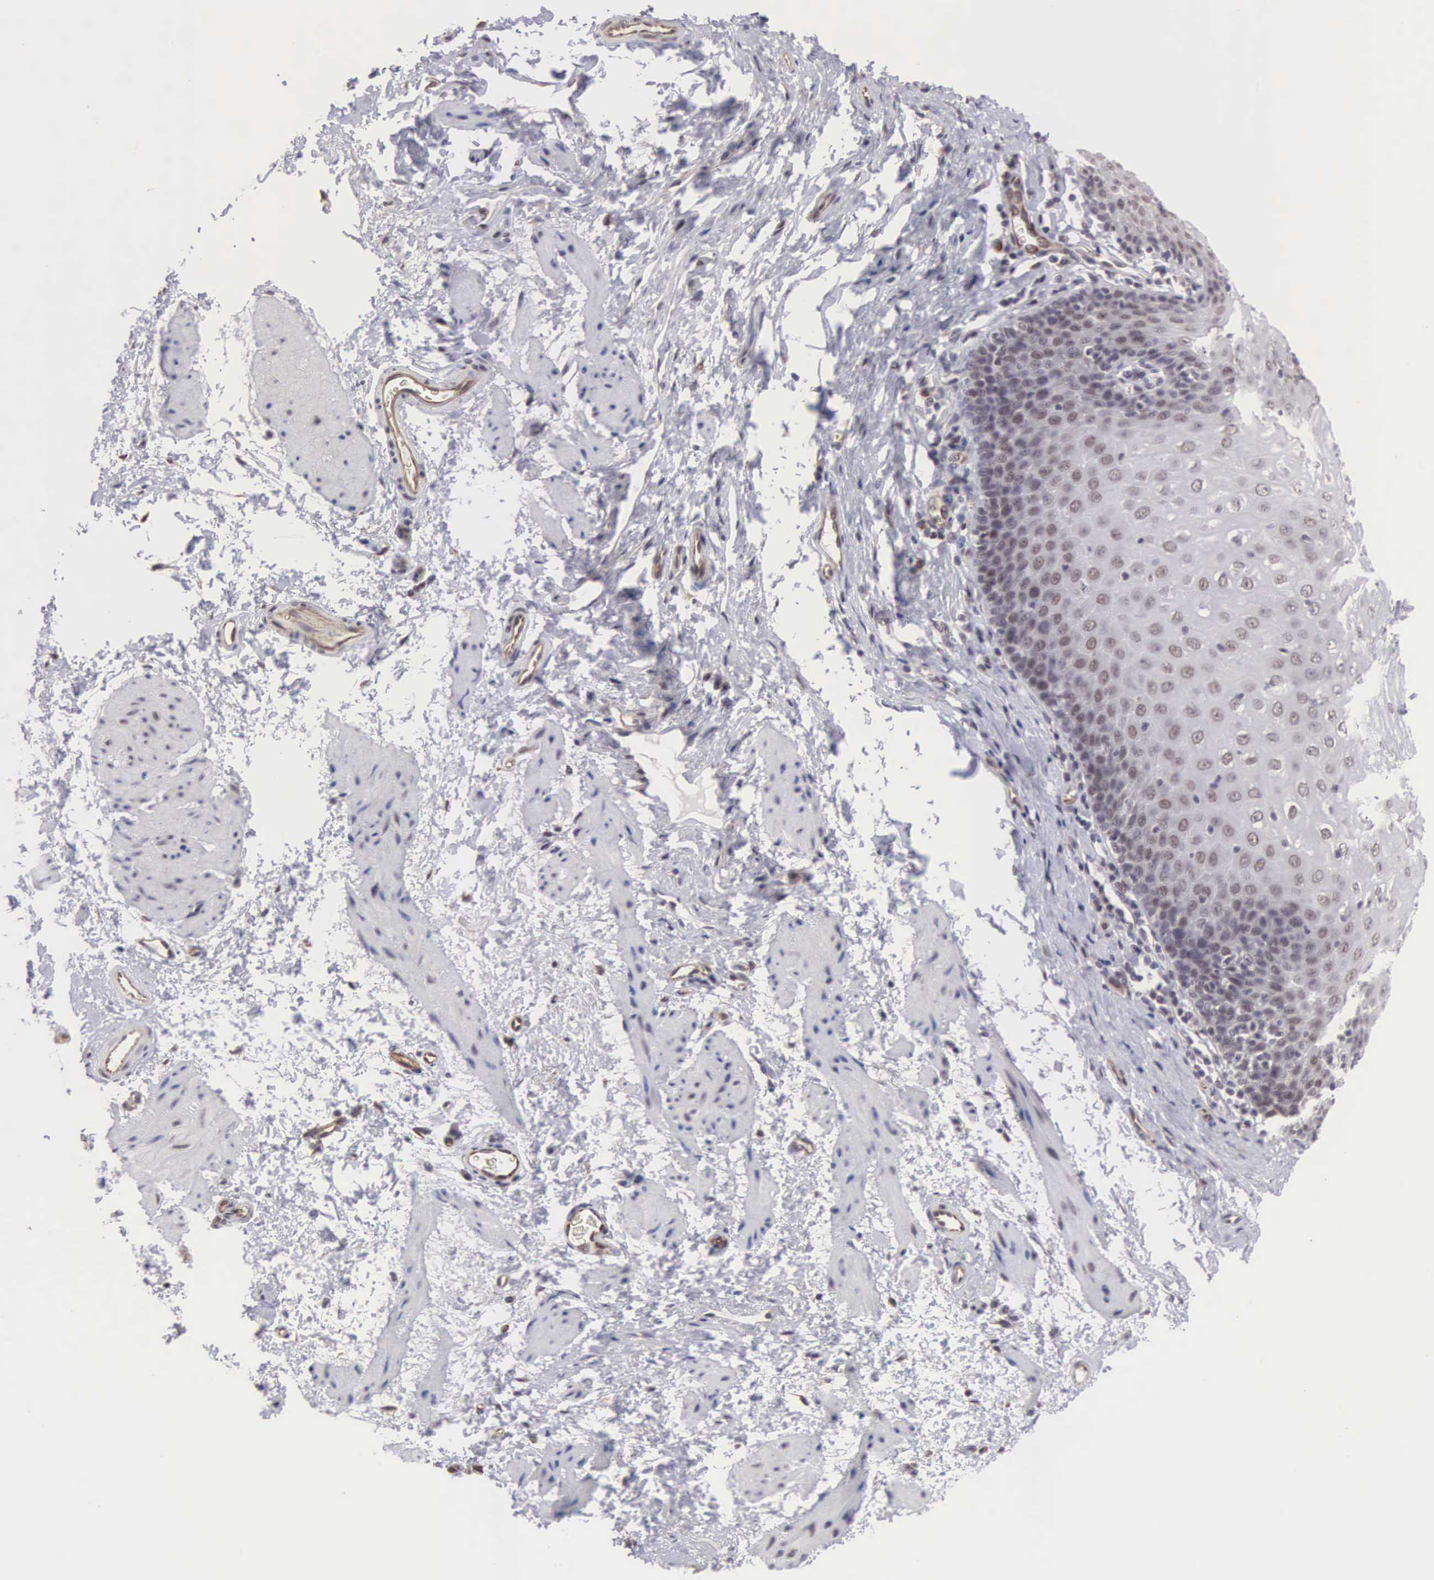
{"staining": {"intensity": "moderate", "quantity": "25%-75%", "location": "nuclear"}, "tissue": "esophagus", "cell_type": "Squamous epithelial cells", "image_type": "normal", "snomed": [{"axis": "morphology", "description": "Normal tissue, NOS"}, {"axis": "topography", "description": "Esophagus"}], "caption": "Brown immunohistochemical staining in benign esophagus displays moderate nuclear expression in approximately 25%-75% of squamous epithelial cells.", "gene": "MORC2", "patient": {"sex": "female", "age": 61}}